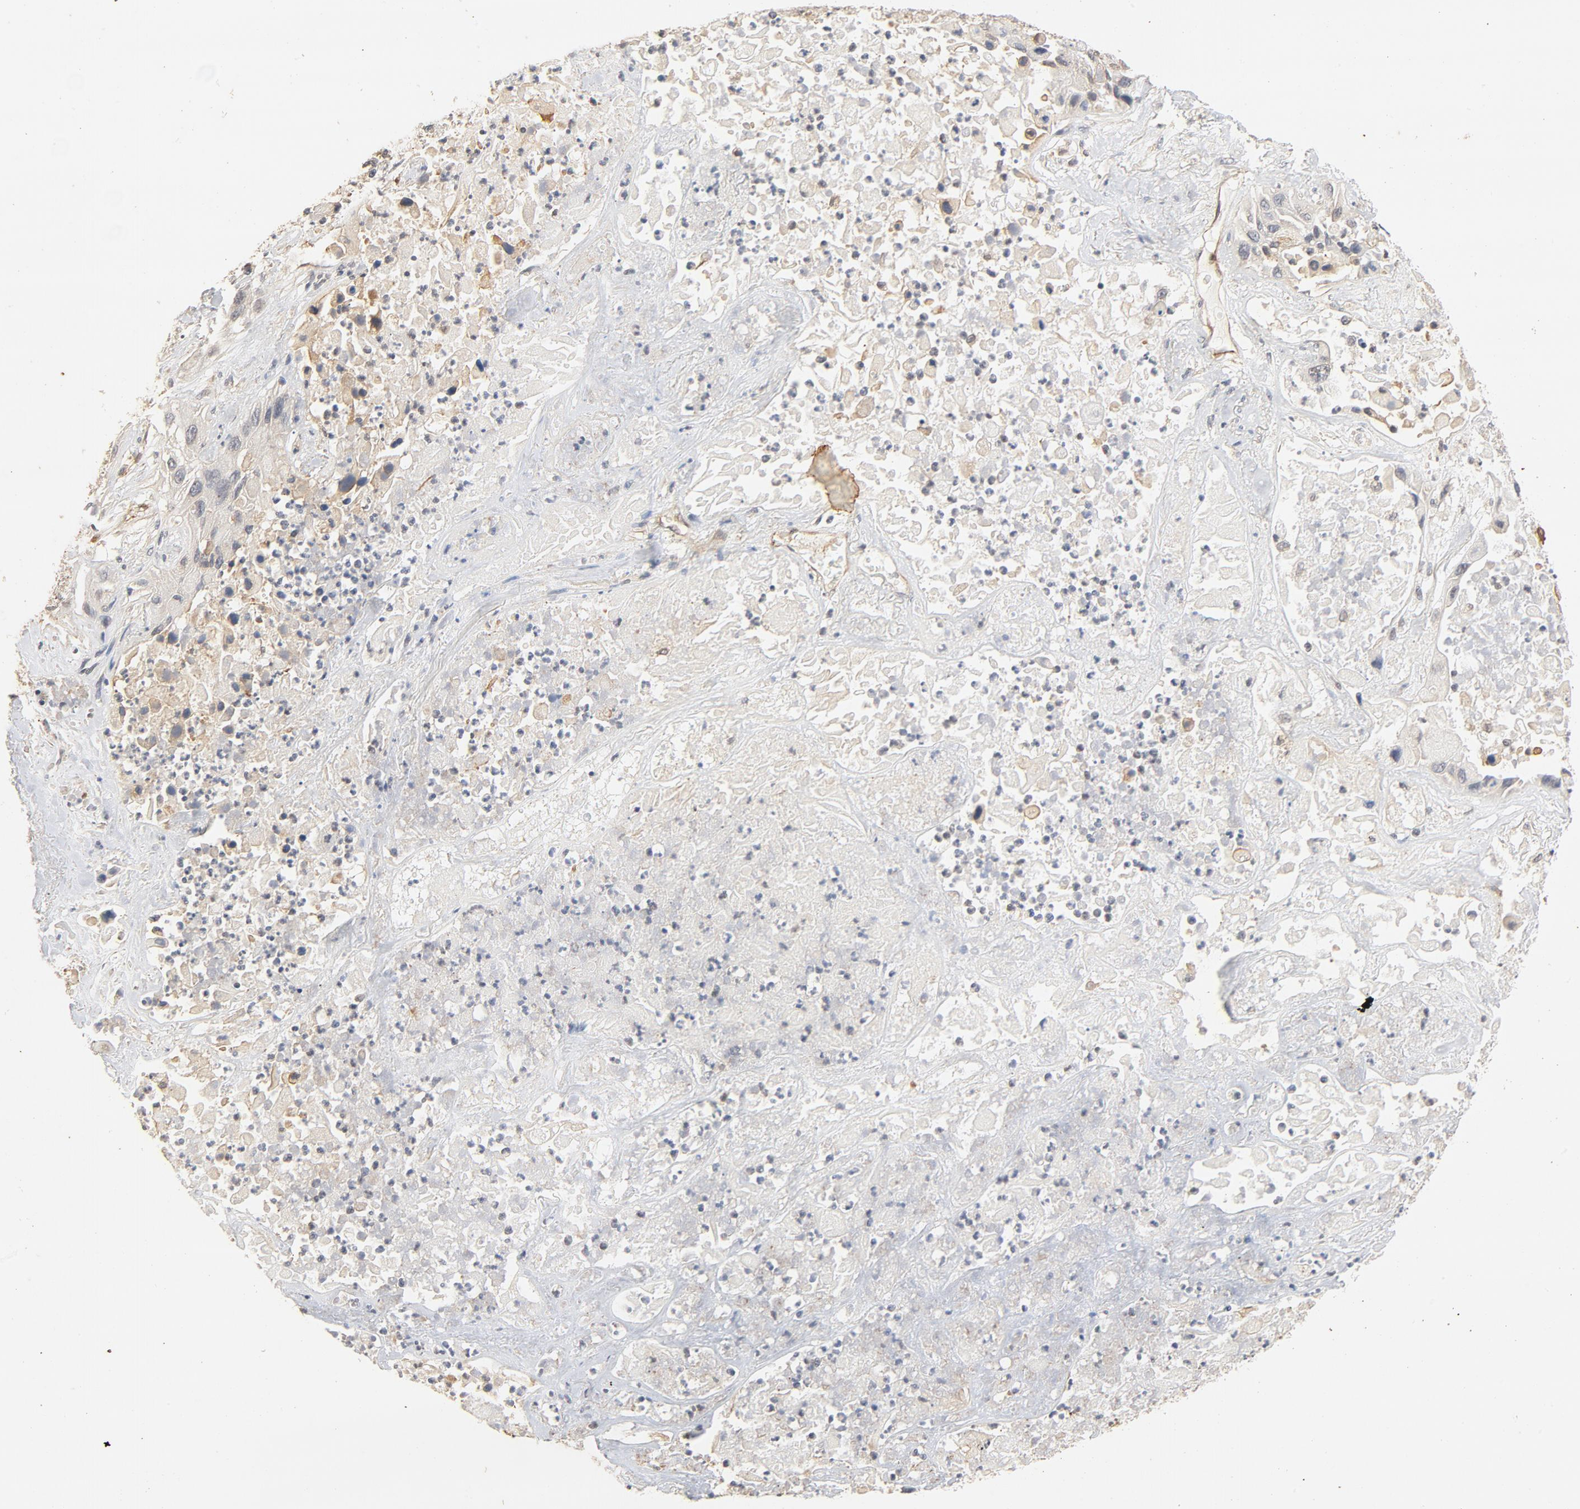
{"staining": {"intensity": "negative", "quantity": "none", "location": "none"}, "tissue": "lung cancer", "cell_type": "Tumor cells", "image_type": "cancer", "snomed": [{"axis": "morphology", "description": "Squamous cell carcinoma, NOS"}, {"axis": "topography", "description": "Lung"}], "caption": "The image displays no significant staining in tumor cells of squamous cell carcinoma (lung).", "gene": "UBE2J1", "patient": {"sex": "female", "age": 76}}